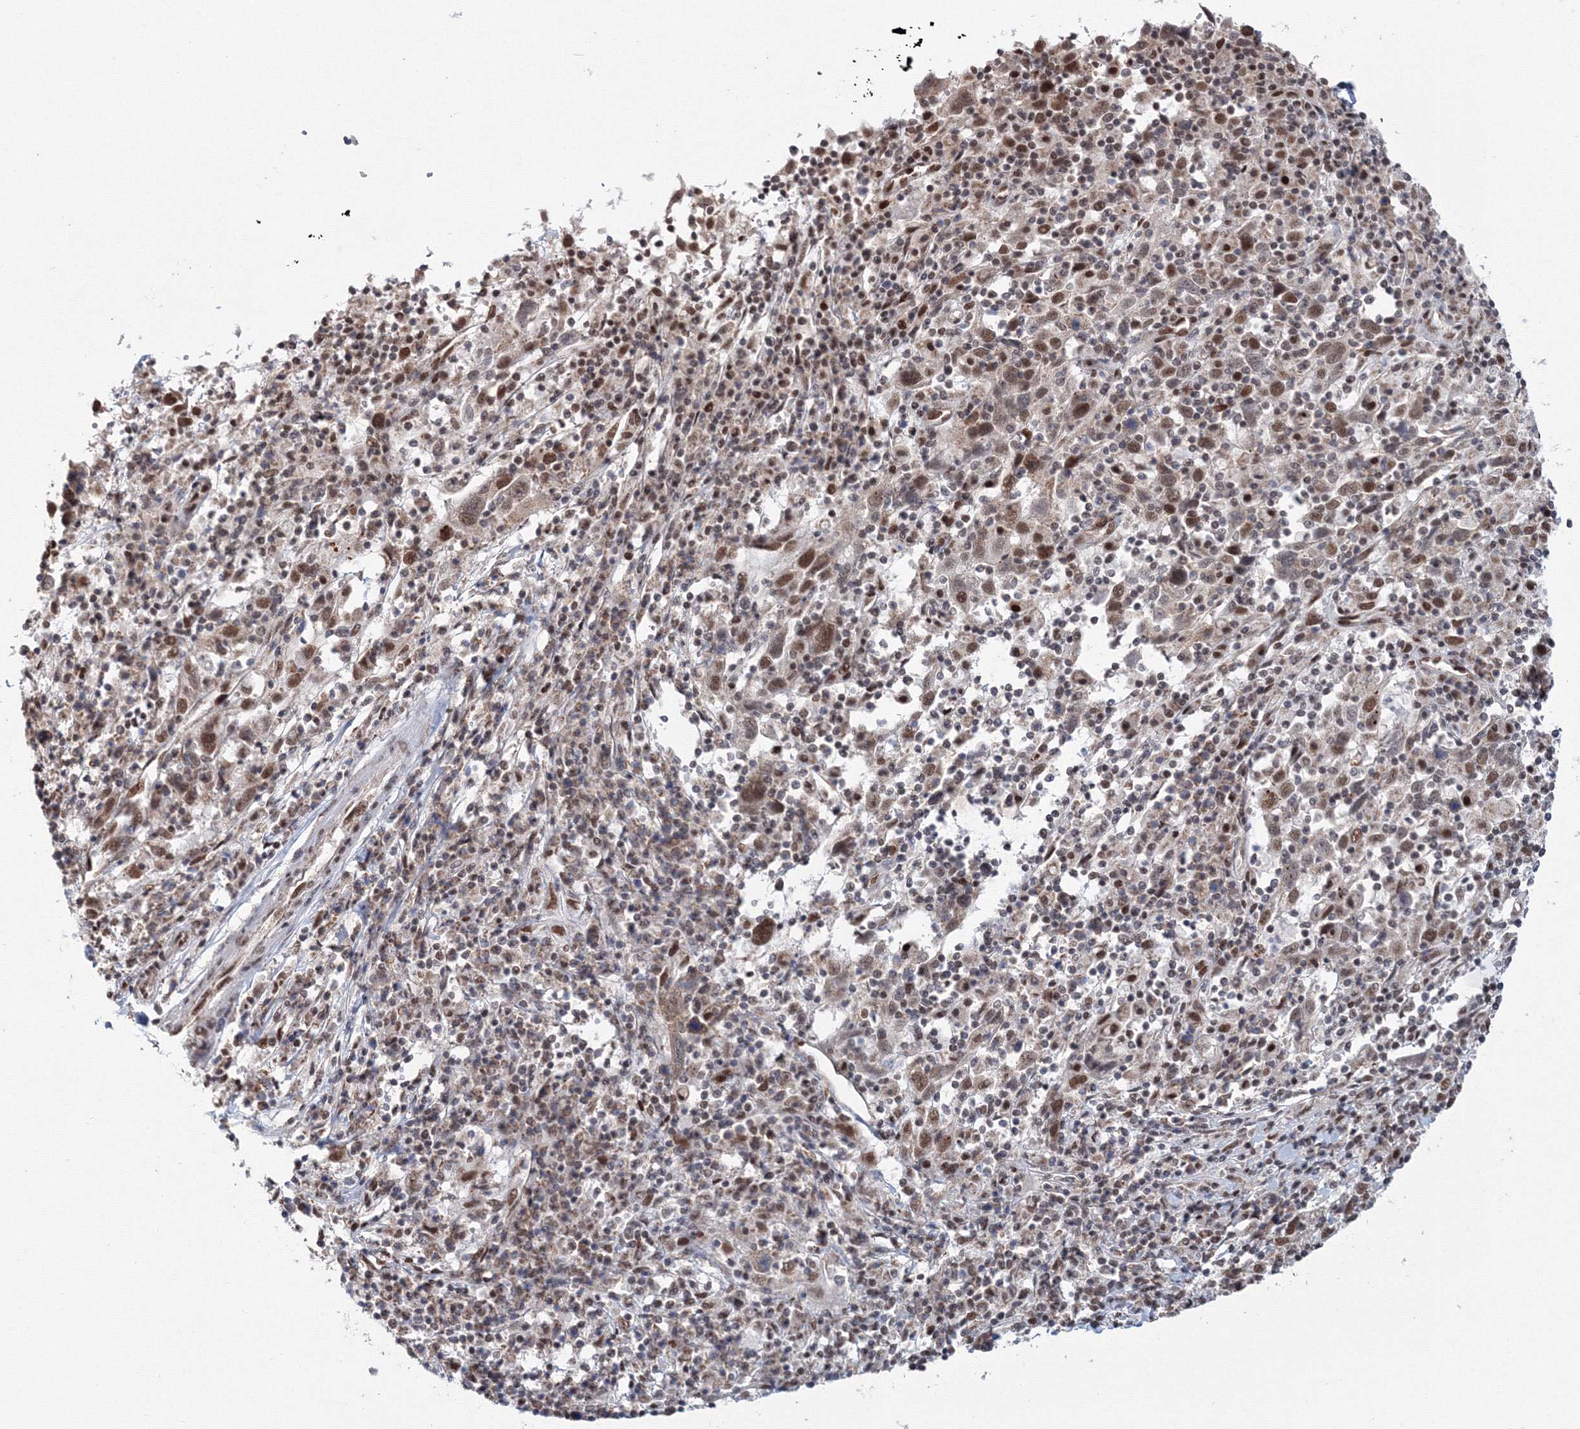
{"staining": {"intensity": "strong", "quantity": ">75%", "location": "nuclear"}, "tissue": "cervical cancer", "cell_type": "Tumor cells", "image_type": "cancer", "snomed": [{"axis": "morphology", "description": "Squamous cell carcinoma, NOS"}, {"axis": "topography", "description": "Cervix"}], "caption": "This is a histology image of immunohistochemistry staining of squamous cell carcinoma (cervical), which shows strong expression in the nuclear of tumor cells.", "gene": "SF3B6", "patient": {"sex": "female", "age": 46}}